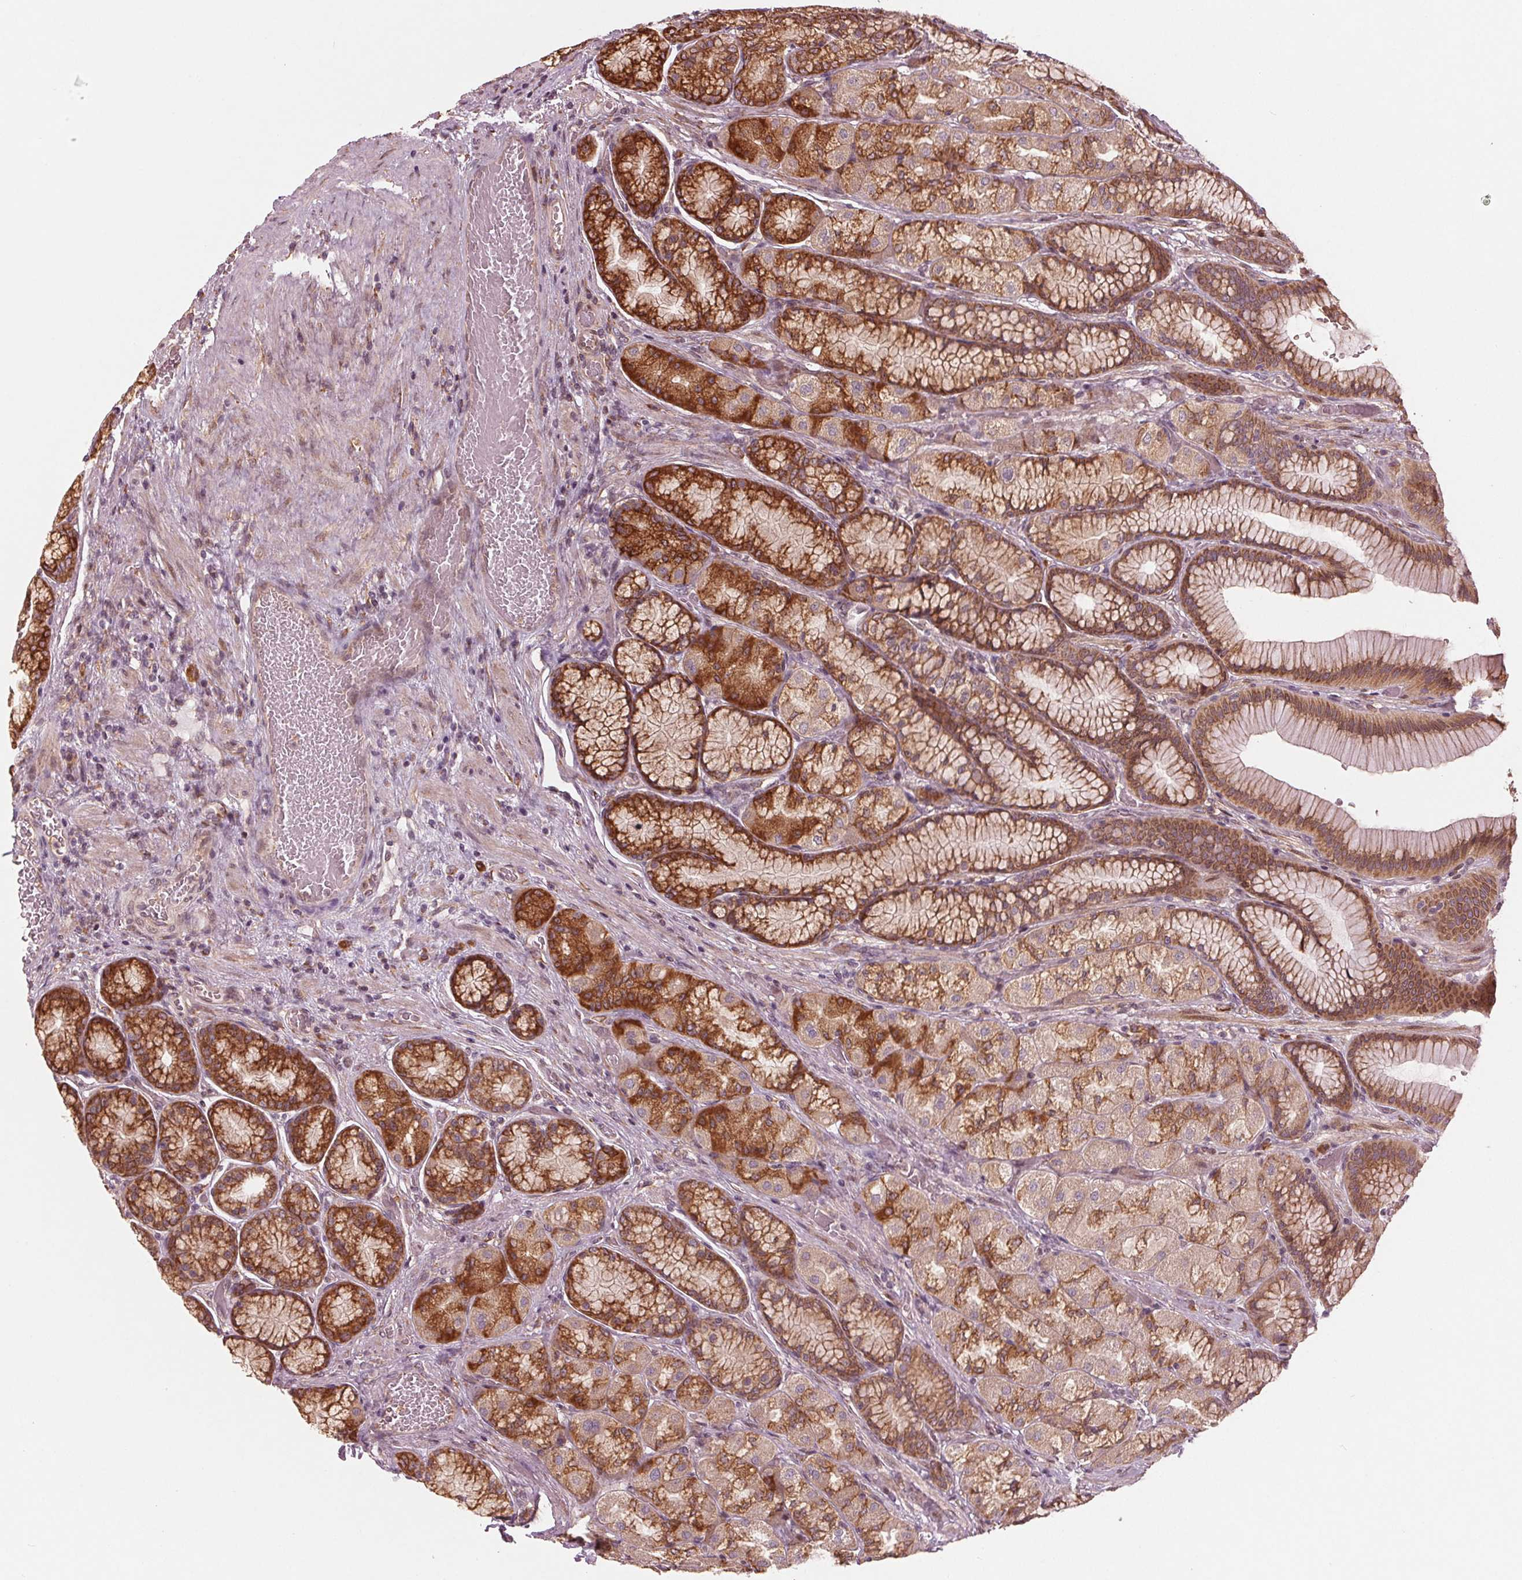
{"staining": {"intensity": "strong", "quantity": "25%-75%", "location": "cytoplasmic/membranous"}, "tissue": "stomach", "cell_type": "Glandular cells", "image_type": "normal", "snomed": [{"axis": "morphology", "description": "Normal tissue, NOS"}, {"axis": "morphology", "description": "Adenocarcinoma, NOS"}, {"axis": "morphology", "description": "Adenocarcinoma, High grade"}, {"axis": "topography", "description": "Stomach, upper"}, {"axis": "topography", "description": "Stomach"}], "caption": "The immunohistochemical stain labels strong cytoplasmic/membranous expression in glandular cells of benign stomach. The staining was performed using DAB (3,3'-diaminobenzidine) to visualize the protein expression in brown, while the nuclei were stained in blue with hematoxylin (Magnification: 20x).", "gene": "CMIP", "patient": {"sex": "female", "age": 65}}